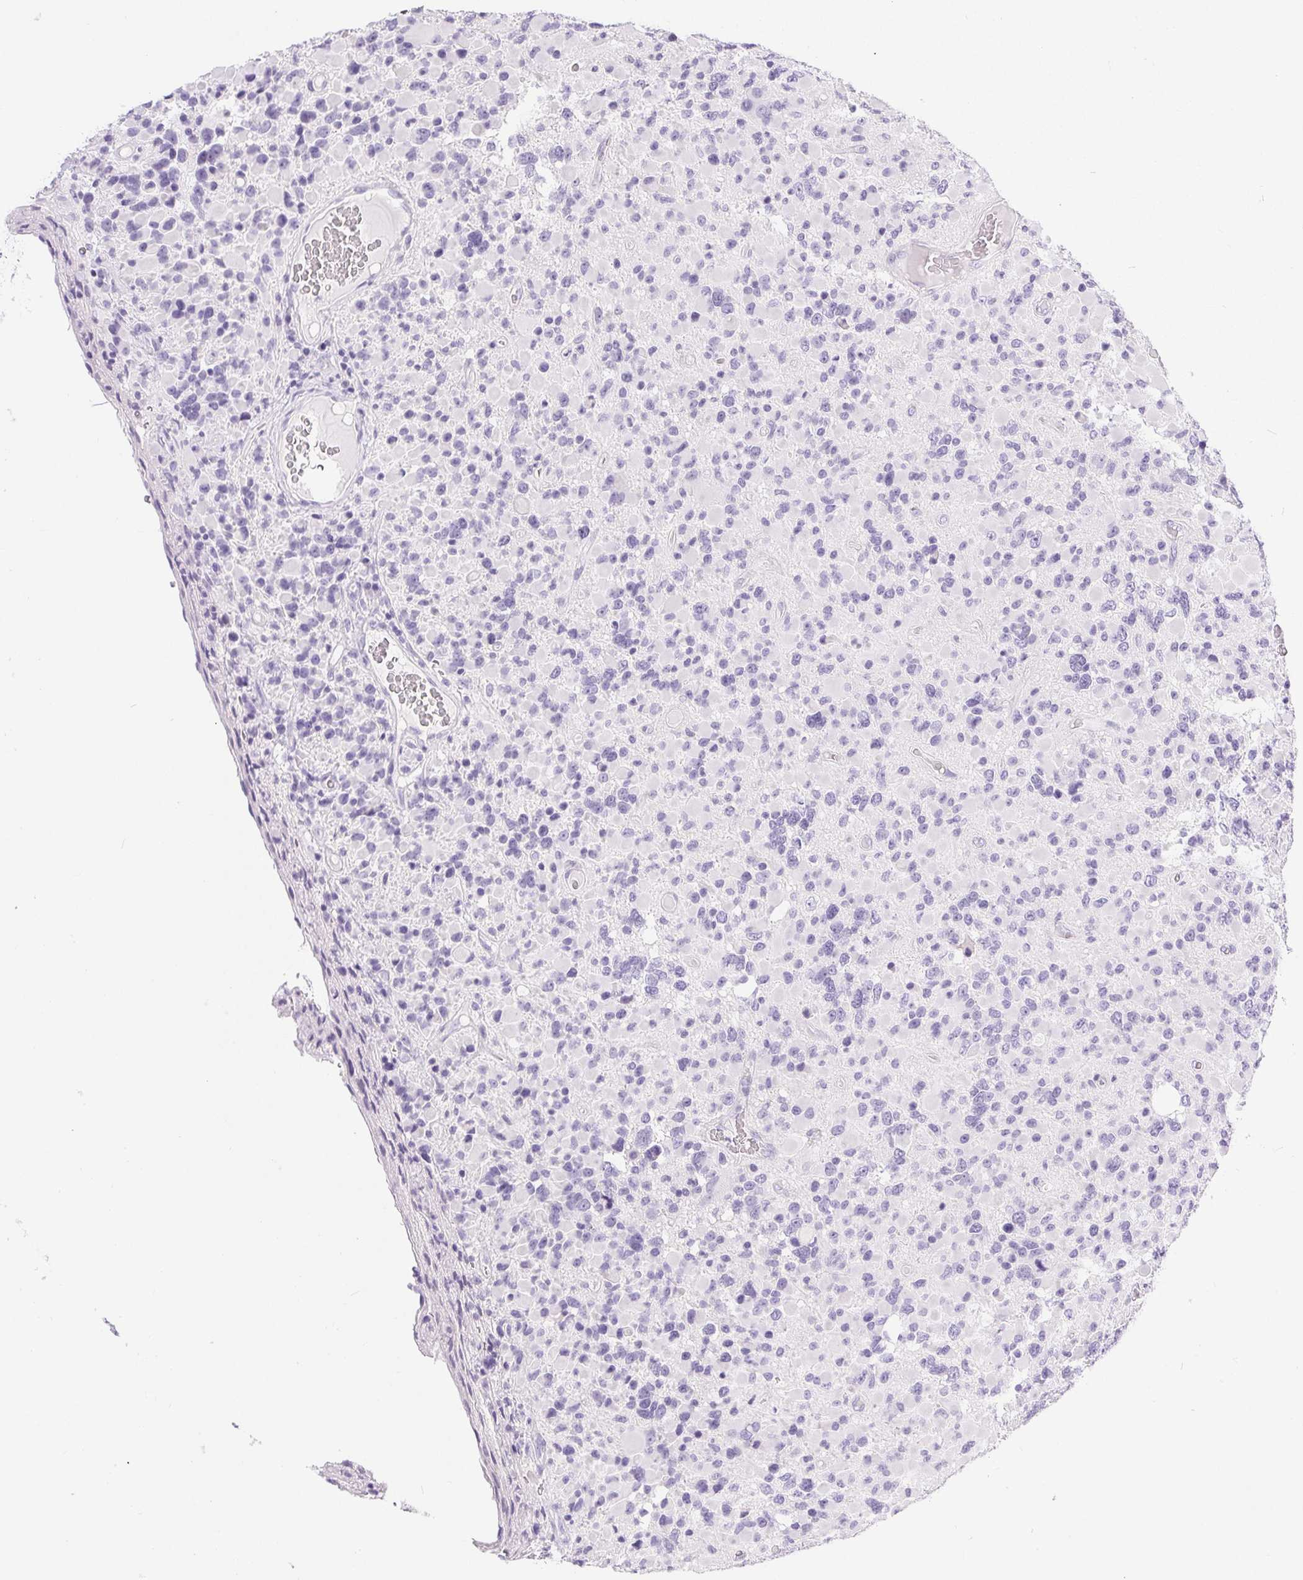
{"staining": {"intensity": "negative", "quantity": "none", "location": "none"}, "tissue": "glioma", "cell_type": "Tumor cells", "image_type": "cancer", "snomed": [{"axis": "morphology", "description": "Glioma, malignant, High grade"}, {"axis": "topography", "description": "Brain"}], "caption": "This is an immunohistochemistry (IHC) photomicrograph of high-grade glioma (malignant). There is no expression in tumor cells.", "gene": "XDH", "patient": {"sex": "female", "age": 40}}